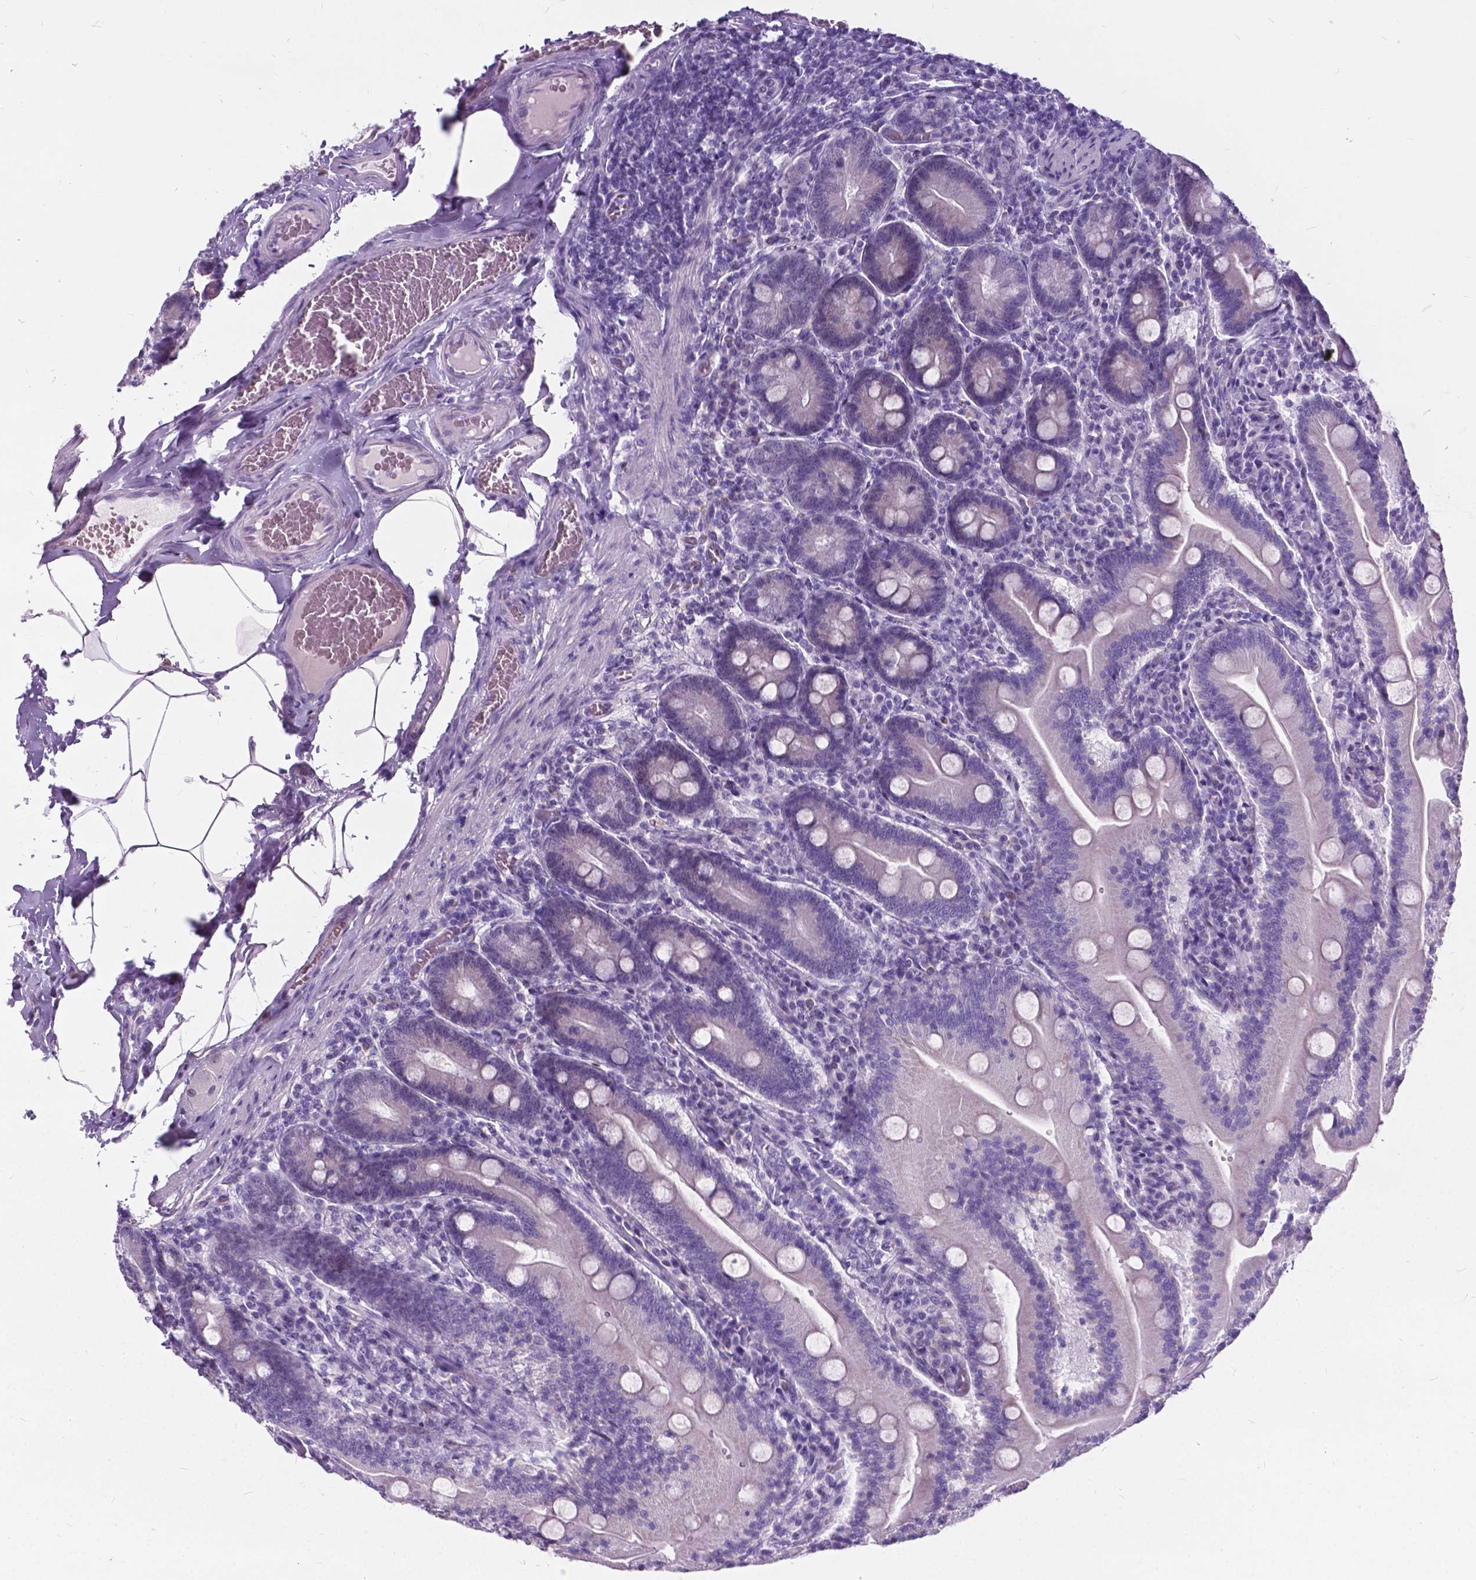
{"staining": {"intensity": "negative", "quantity": "none", "location": "none"}, "tissue": "small intestine", "cell_type": "Glandular cells", "image_type": "normal", "snomed": [{"axis": "morphology", "description": "Normal tissue, NOS"}, {"axis": "topography", "description": "Small intestine"}], "caption": "Protein analysis of unremarkable small intestine reveals no significant positivity in glandular cells. (Immunohistochemistry, brightfield microscopy, high magnification).", "gene": "BSND", "patient": {"sex": "male", "age": 37}}